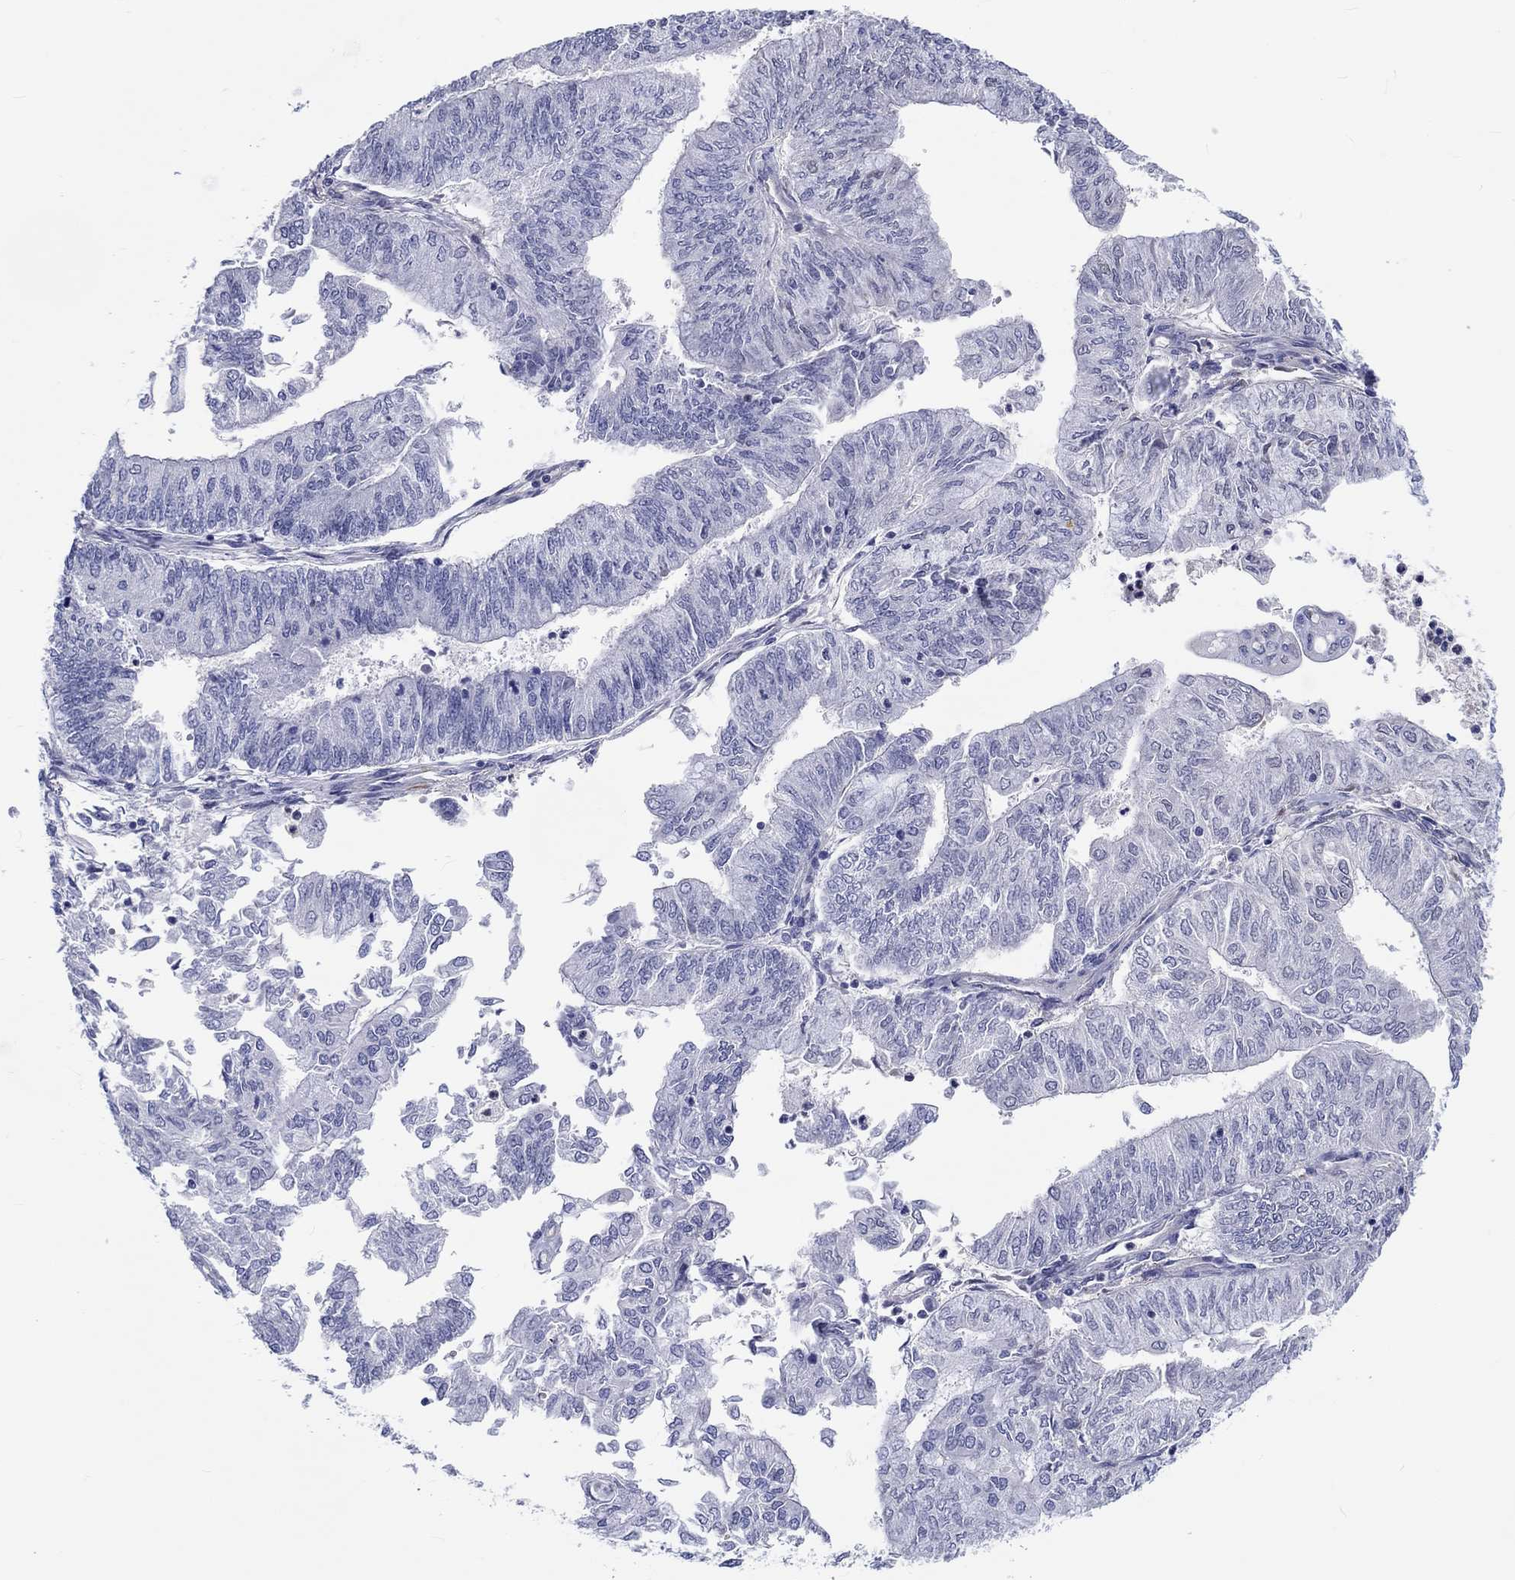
{"staining": {"intensity": "negative", "quantity": "none", "location": "none"}, "tissue": "endometrial cancer", "cell_type": "Tumor cells", "image_type": "cancer", "snomed": [{"axis": "morphology", "description": "Adenocarcinoma, NOS"}, {"axis": "topography", "description": "Endometrium"}], "caption": "Immunohistochemistry (IHC) of human endometrial adenocarcinoma demonstrates no staining in tumor cells.", "gene": "CDY2B", "patient": {"sex": "female", "age": 59}}